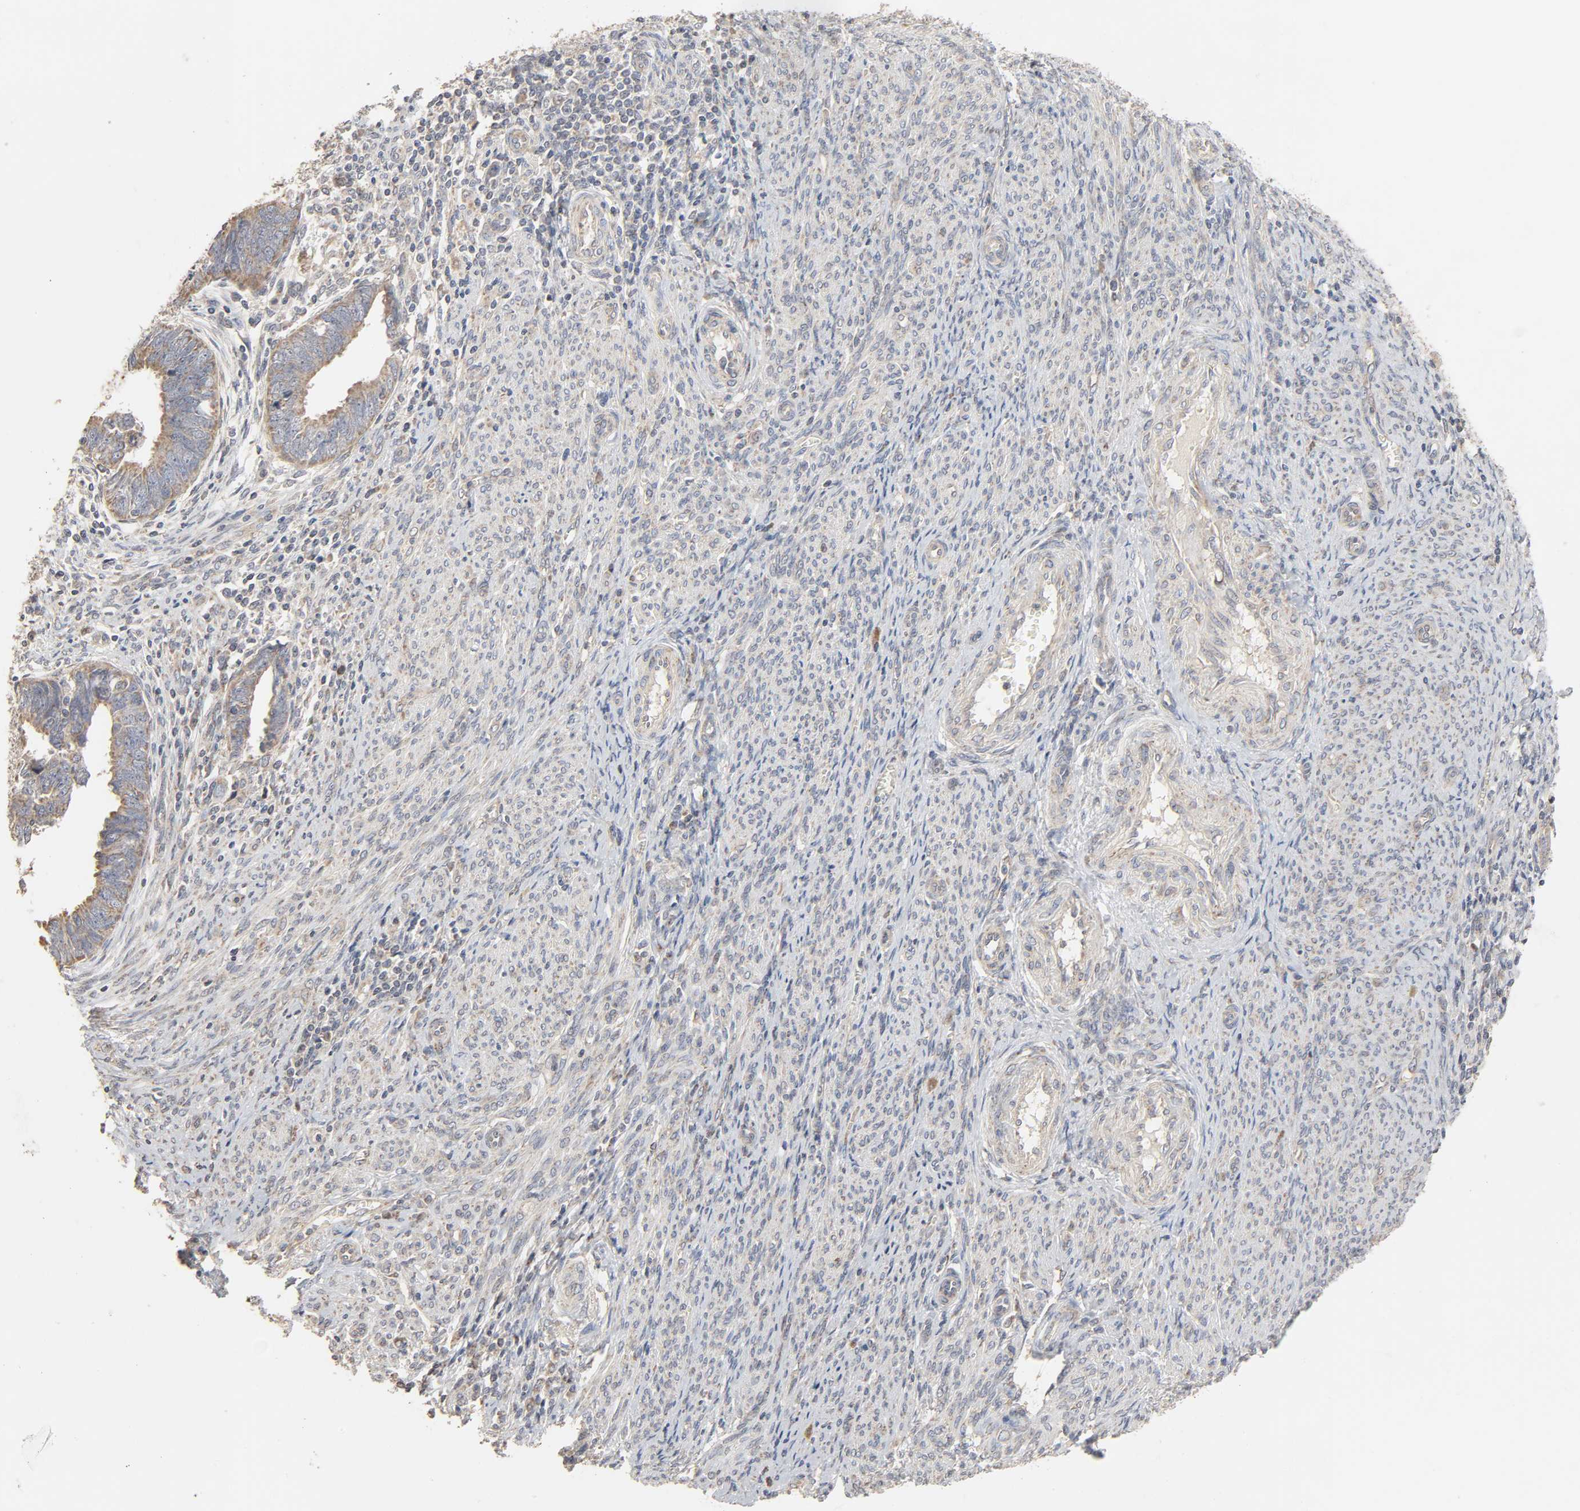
{"staining": {"intensity": "weak", "quantity": ">75%", "location": "cytoplasmic/membranous"}, "tissue": "endometrial cancer", "cell_type": "Tumor cells", "image_type": "cancer", "snomed": [{"axis": "morphology", "description": "Adenocarcinoma, NOS"}, {"axis": "topography", "description": "Endometrium"}], "caption": "This is an image of IHC staining of endometrial adenocarcinoma, which shows weak positivity in the cytoplasmic/membranous of tumor cells.", "gene": "CLEC4E", "patient": {"sex": "female", "age": 75}}